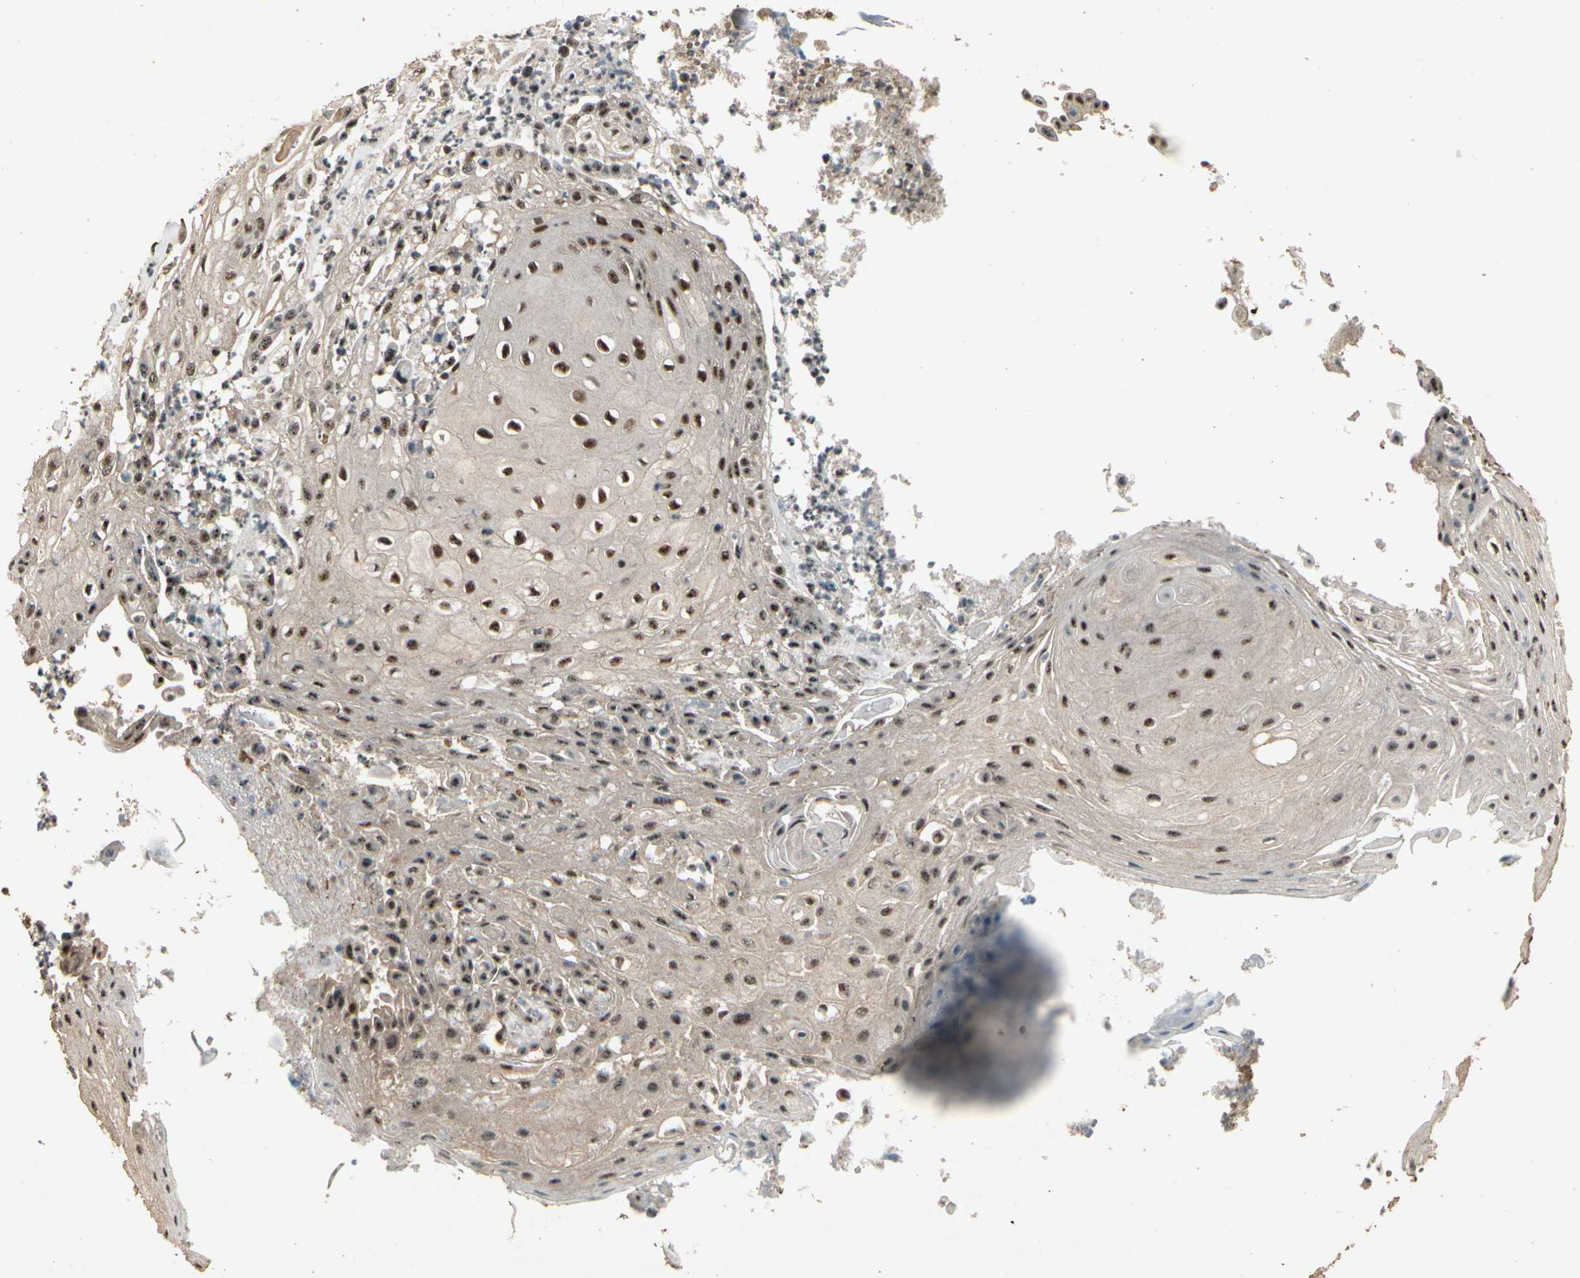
{"staining": {"intensity": "moderate", "quantity": ">75%", "location": "nuclear"}, "tissue": "skin cancer", "cell_type": "Tumor cells", "image_type": "cancer", "snomed": [{"axis": "morphology", "description": "Squamous cell carcinoma, NOS"}, {"axis": "topography", "description": "Skin"}], "caption": "Immunohistochemistry micrograph of human skin cancer (squamous cell carcinoma) stained for a protein (brown), which exhibits medium levels of moderate nuclear positivity in about >75% of tumor cells.", "gene": "RBM25", "patient": {"sex": "male", "age": 65}}